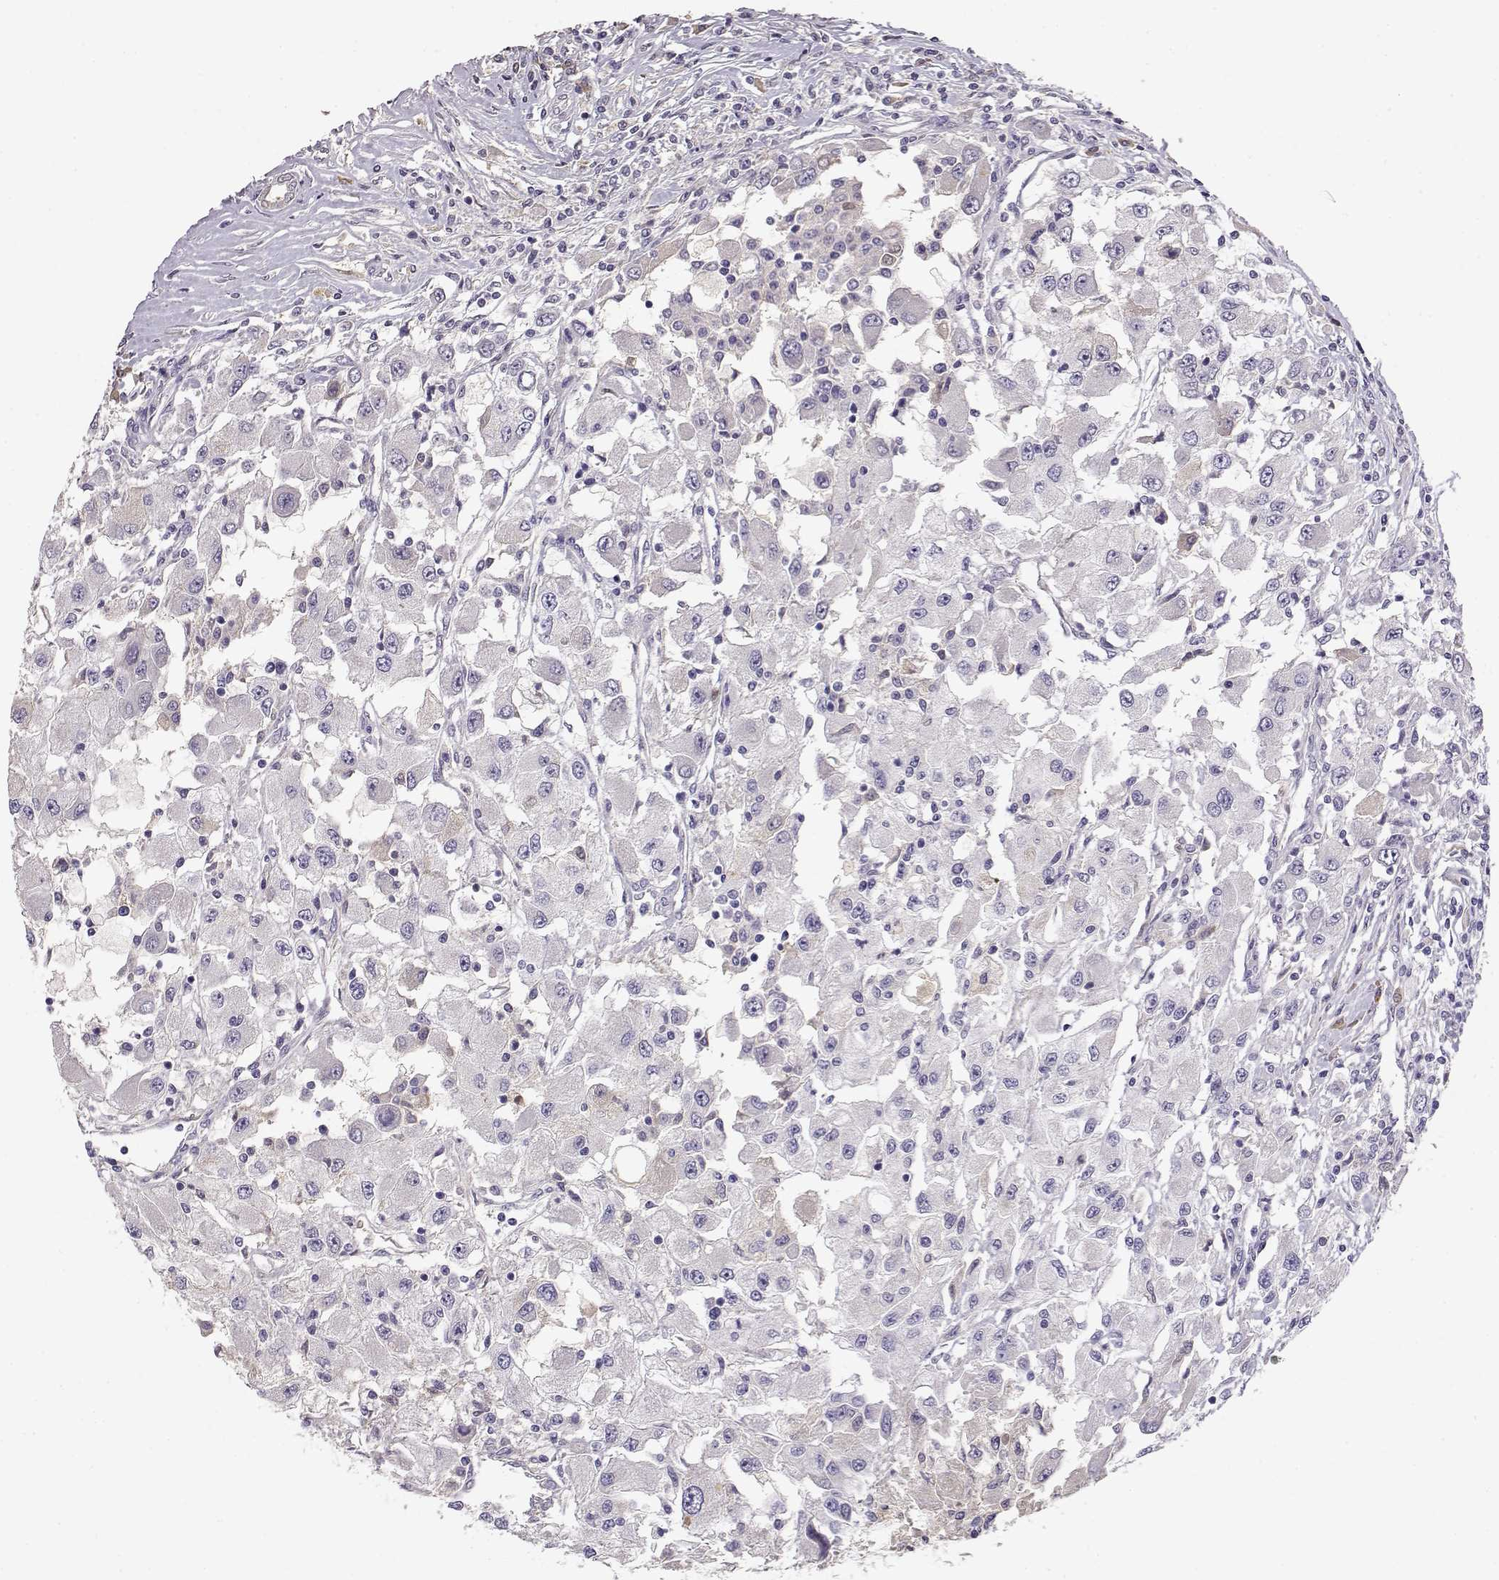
{"staining": {"intensity": "negative", "quantity": "none", "location": "none"}, "tissue": "renal cancer", "cell_type": "Tumor cells", "image_type": "cancer", "snomed": [{"axis": "morphology", "description": "Adenocarcinoma, NOS"}, {"axis": "topography", "description": "Kidney"}], "caption": "Immunohistochemistry micrograph of neoplastic tissue: human adenocarcinoma (renal) stained with DAB demonstrates no significant protein staining in tumor cells.", "gene": "TACR1", "patient": {"sex": "female", "age": 67}}